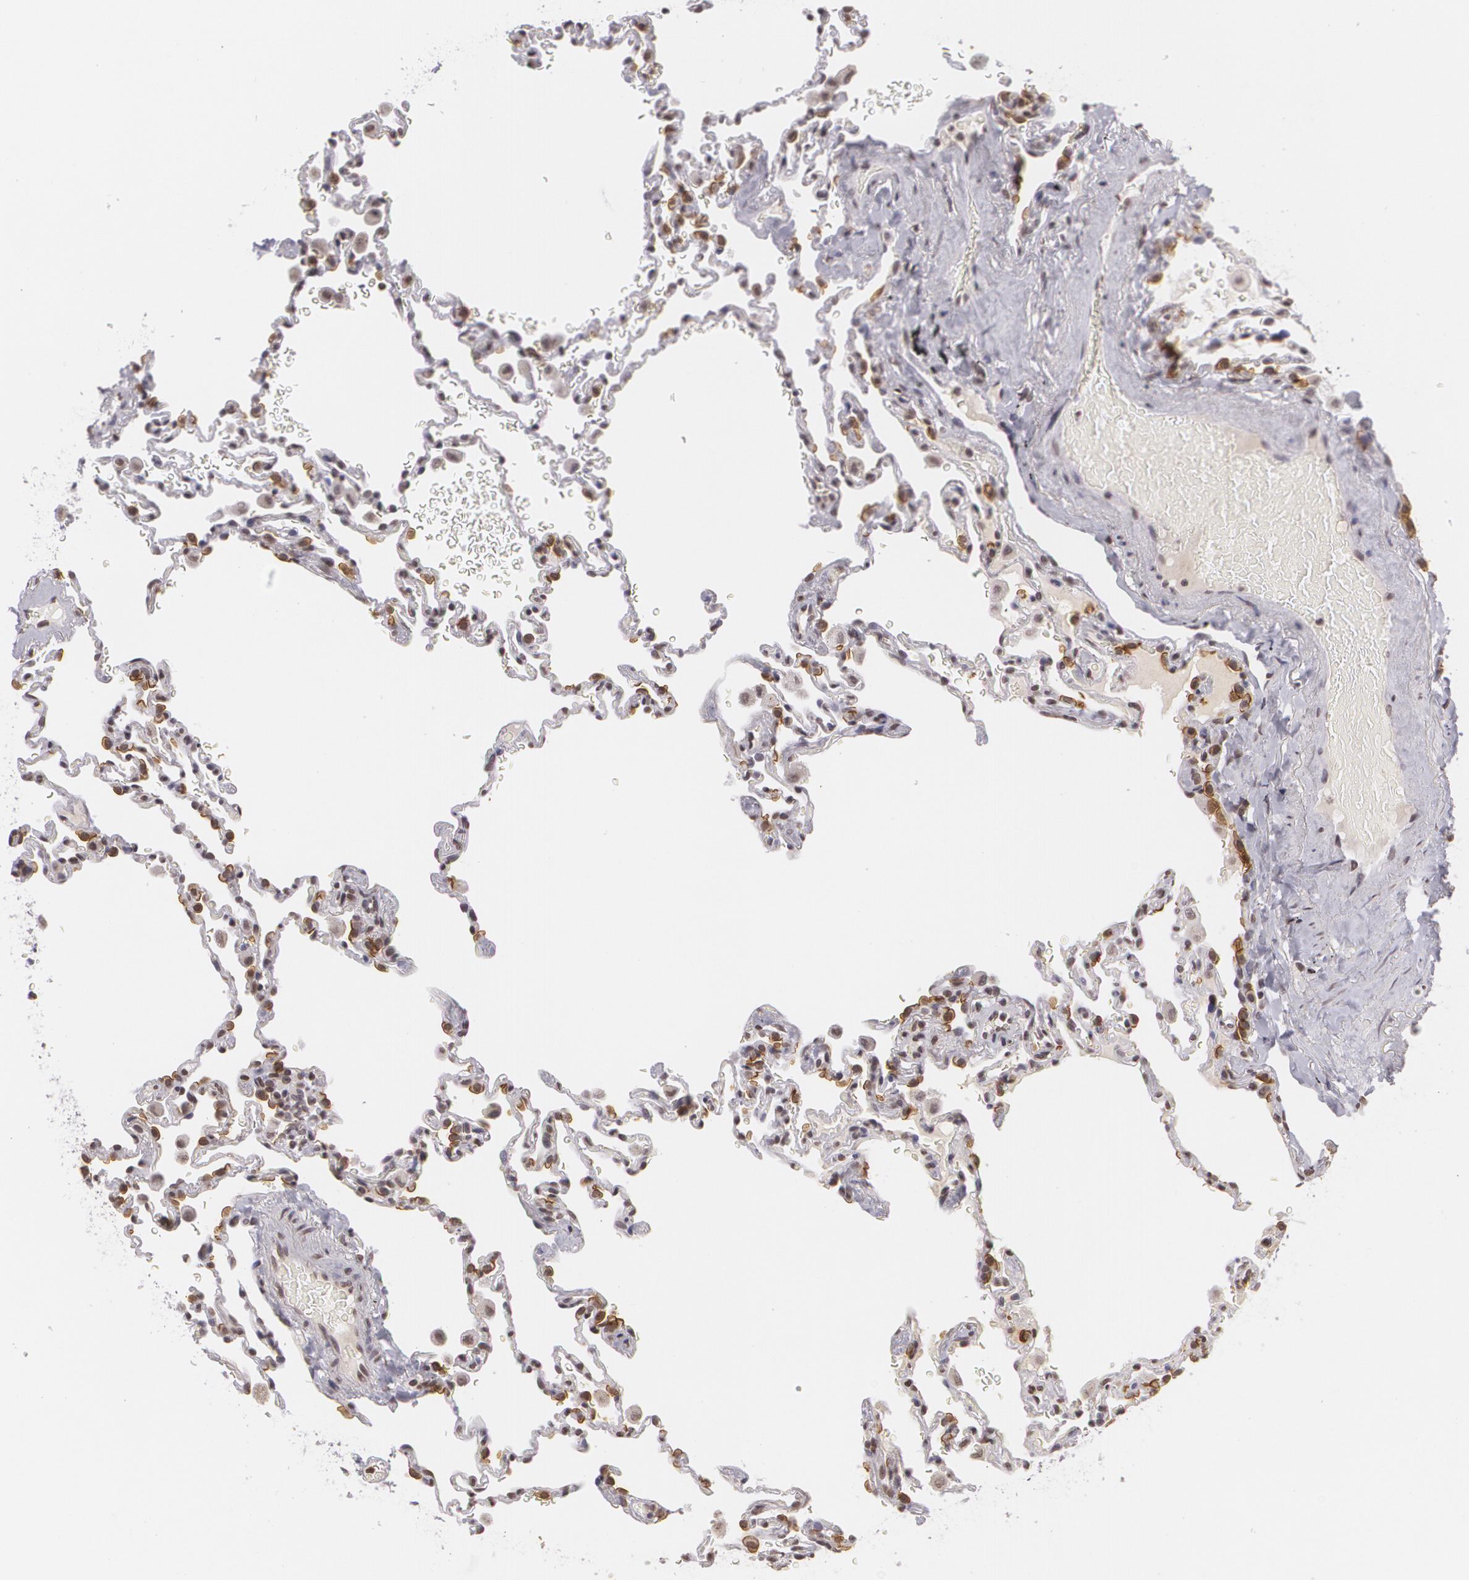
{"staining": {"intensity": "moderate", "quantity": "25%-75%", "location": "cytoplasmic/membranous"}, "tissue": "lung", "cell_type": "Alveolar cells", "image_type": "normal", "snomed": [{"axis": "morphology", "description": "Normal tissue, NOS"}, {"axis": "topography", "description": "Lung"}], "caption": "Immunohistochemical staining of benign human lung displays moderate cytoplasmic/membranous protein positivity in about 25%-75% of alveolar cells. (DAB = brown stain, brightfield microscopy at high magnification).", "gene": "MUC1", "patient": {"sex": "male", "age": 59}}